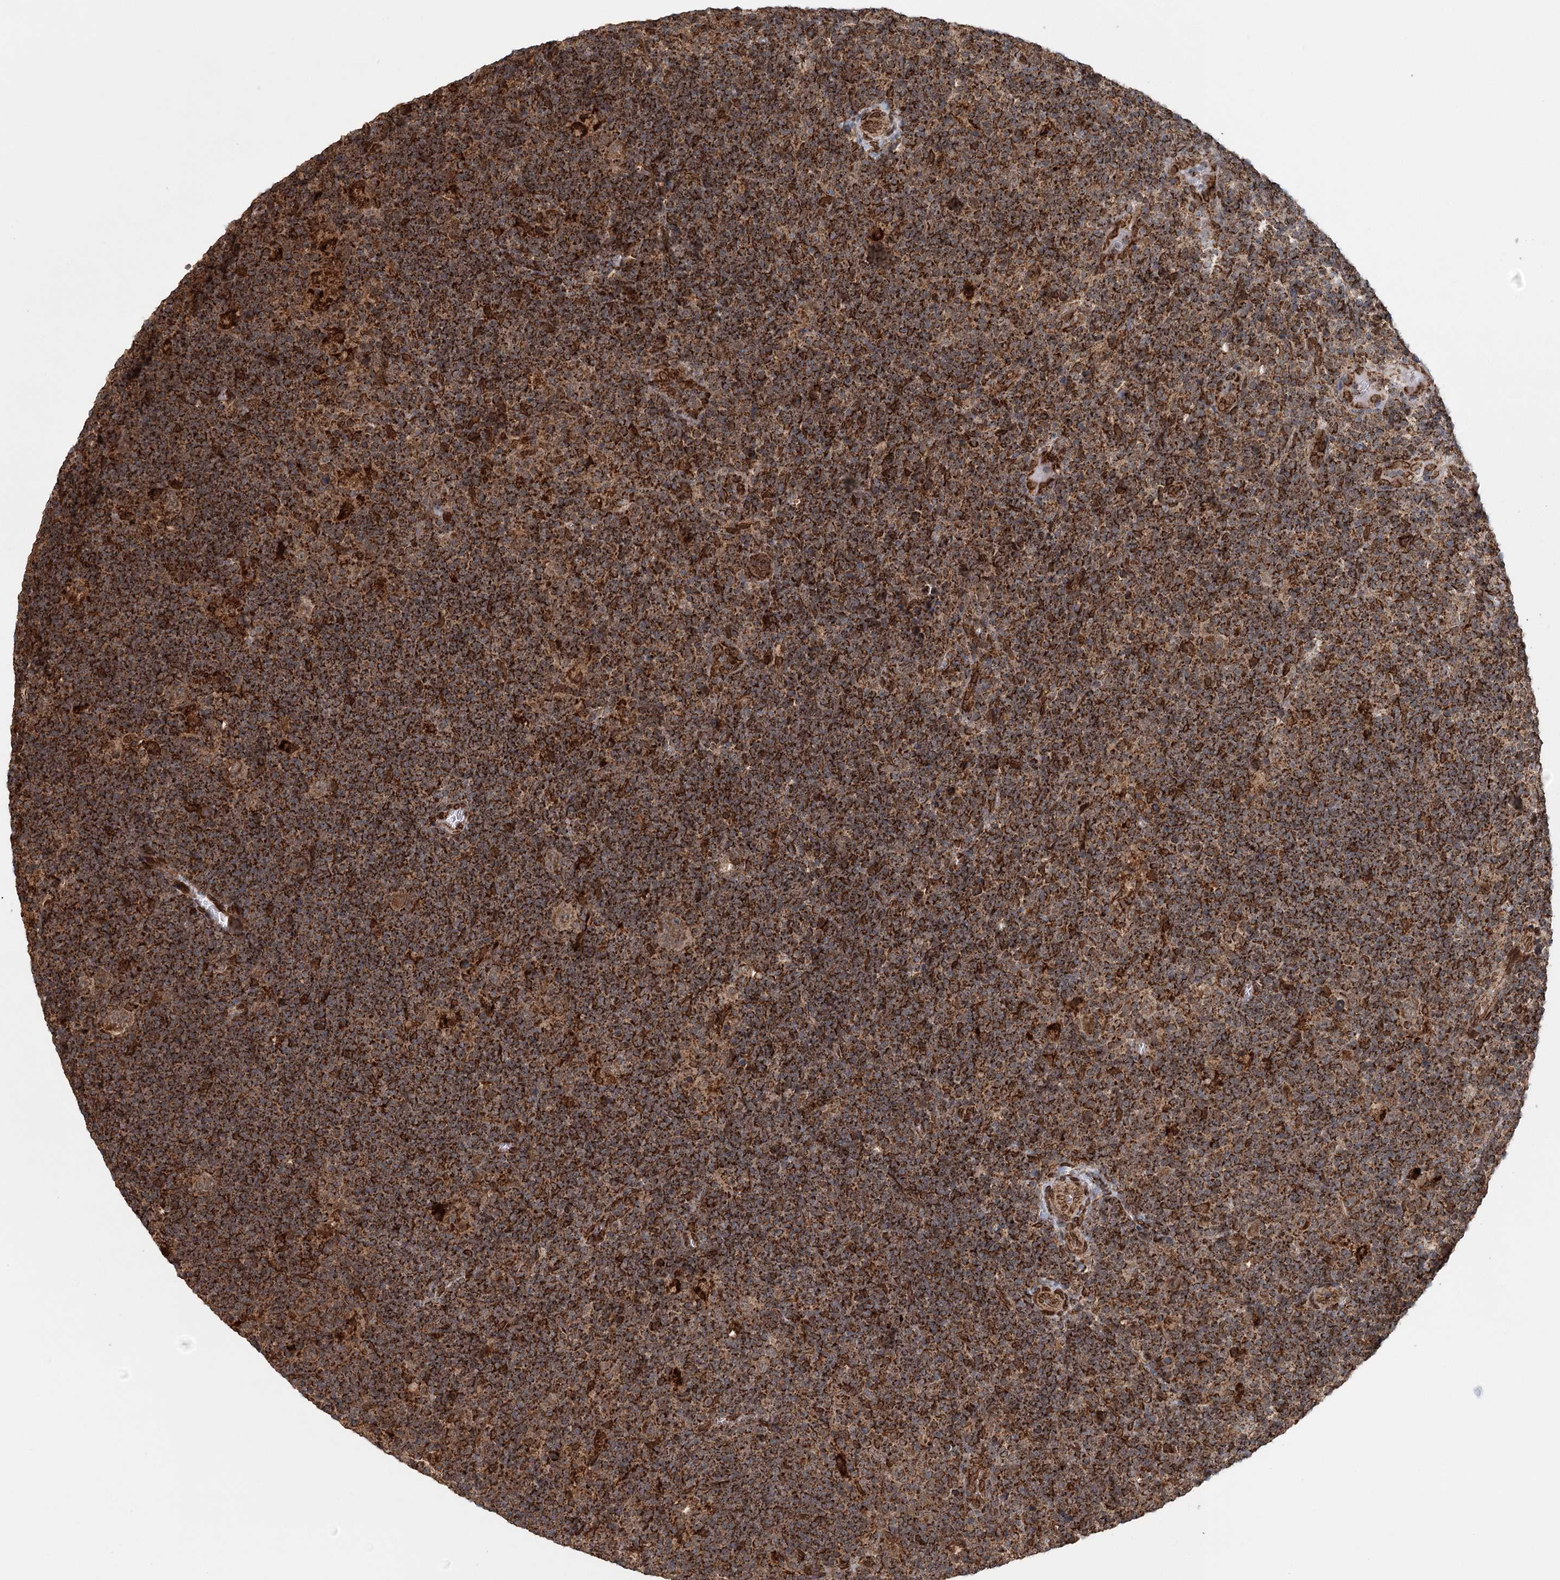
{"staining": {"intensity": "moderate", "quantity": ">75%", "location": "cytoplasmic/membranous"}, "tissue": "lymphoma", "cell_type": "Tumor cells", "image_type": "cancer", "snomed": [{"axis": "morphology", "description": "Hodgkin's disease, NOS"}, {"axis": "topography", "description": "Lymph node"}], "caption": "Protein expression analysis of human lymphoma reveals moderate cytoplasmic/membranous staining in approximately >75% of tumor cells.", "gene": "BCKDHA", "patient": {"sex": "female", "age": 57}}